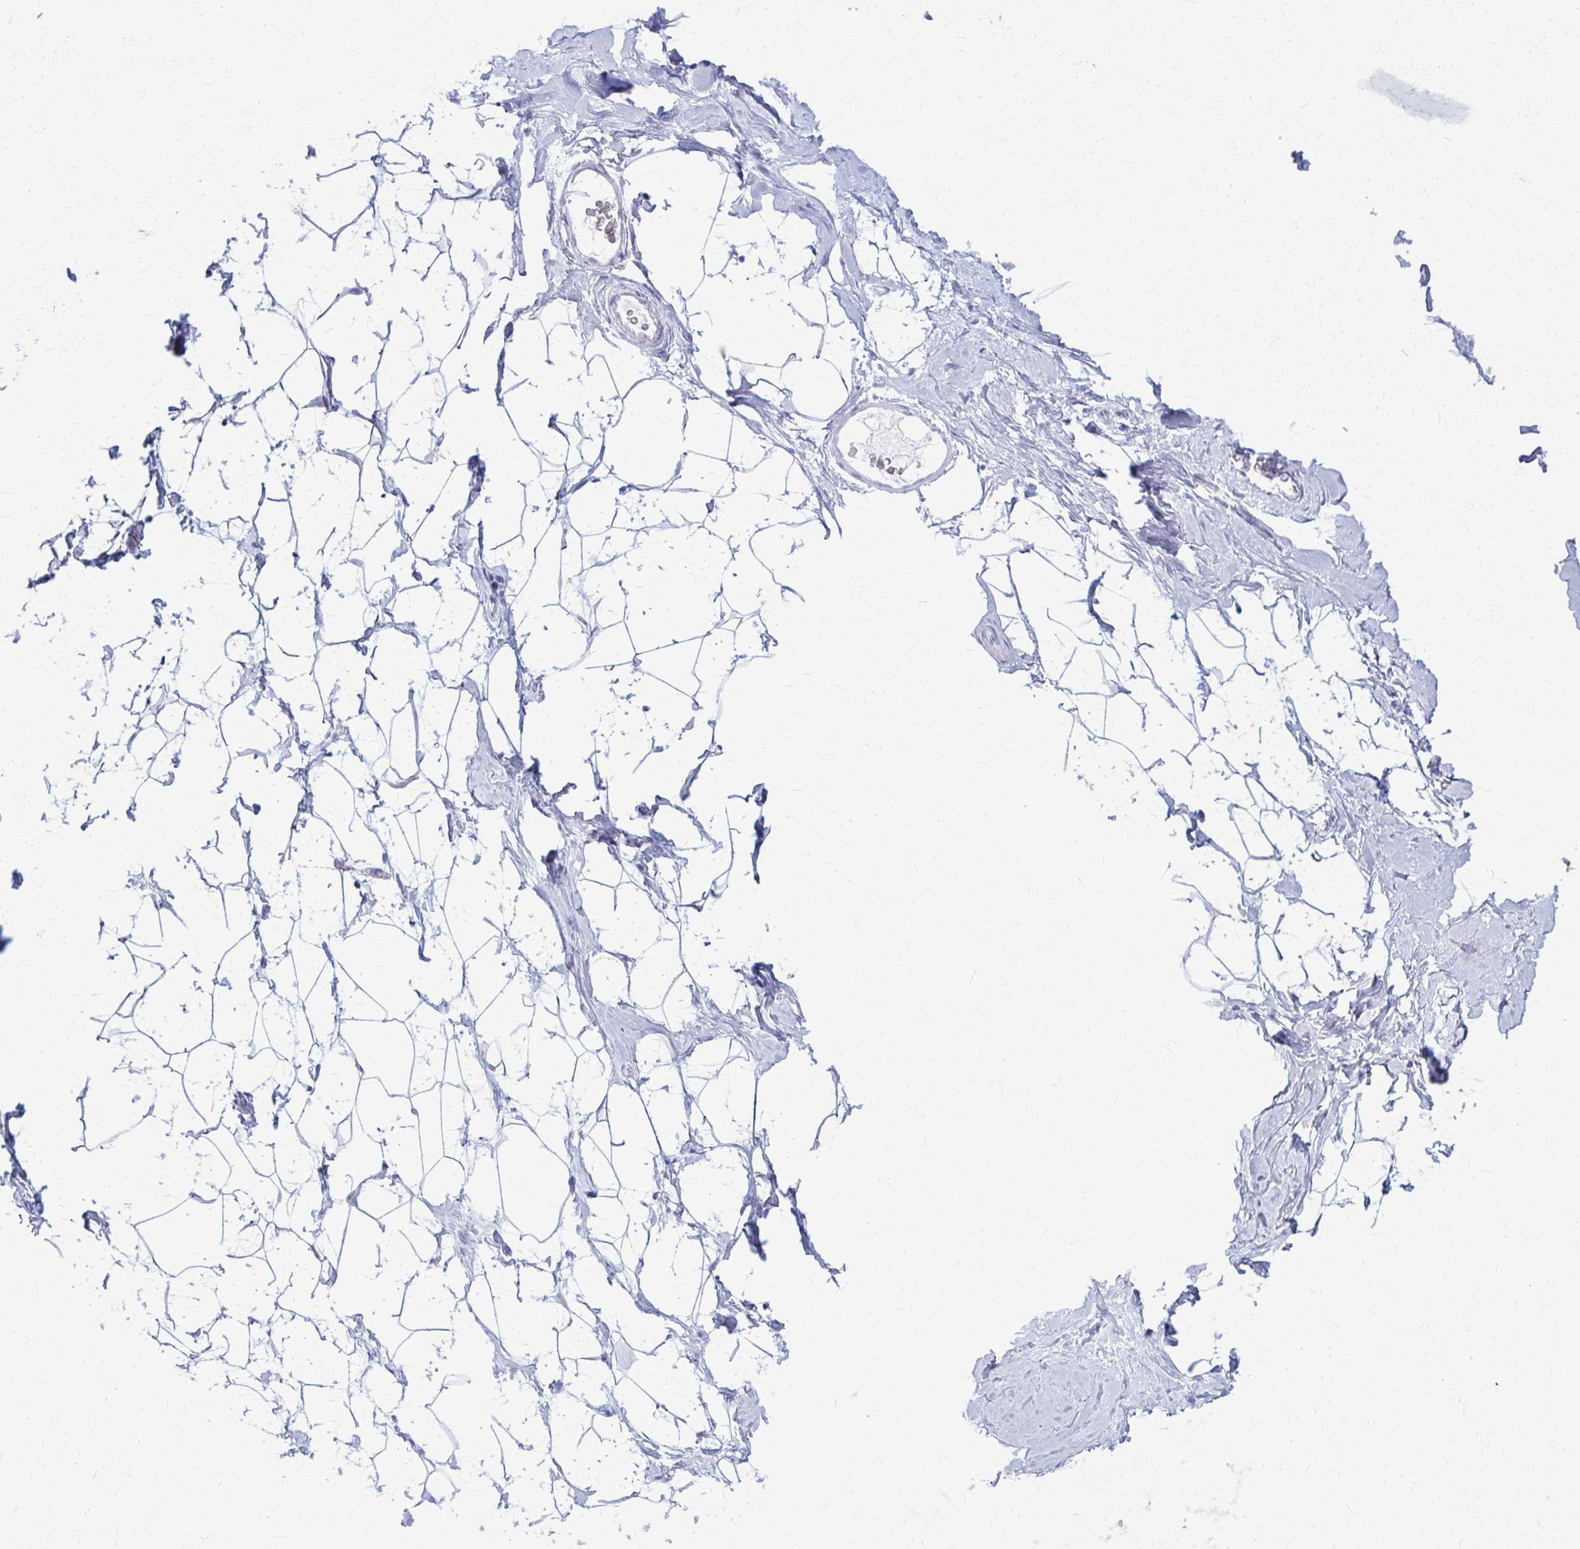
{"staining": {"intensity": "negative", "quantity": "none", "location": "none"}, "tissue": "breast", "cell_type": "Adipocytes", "image_type": "normal", "snomed": [{"axis": "morphology", "description": "Normal tissue, NOS"}, {"axis": "topography", "description": "Breast"}], "caption": "IHC image of normal breast: breast stained with DAB (3,3'-diaminobenzidine) shows no significant protein positivity in adipocytes. (Brightfield microscopy of DAB immunohistochemistry at high magnification).", "gene": "ACSM2A", "patient": {"sex": "female", "age": 32}}